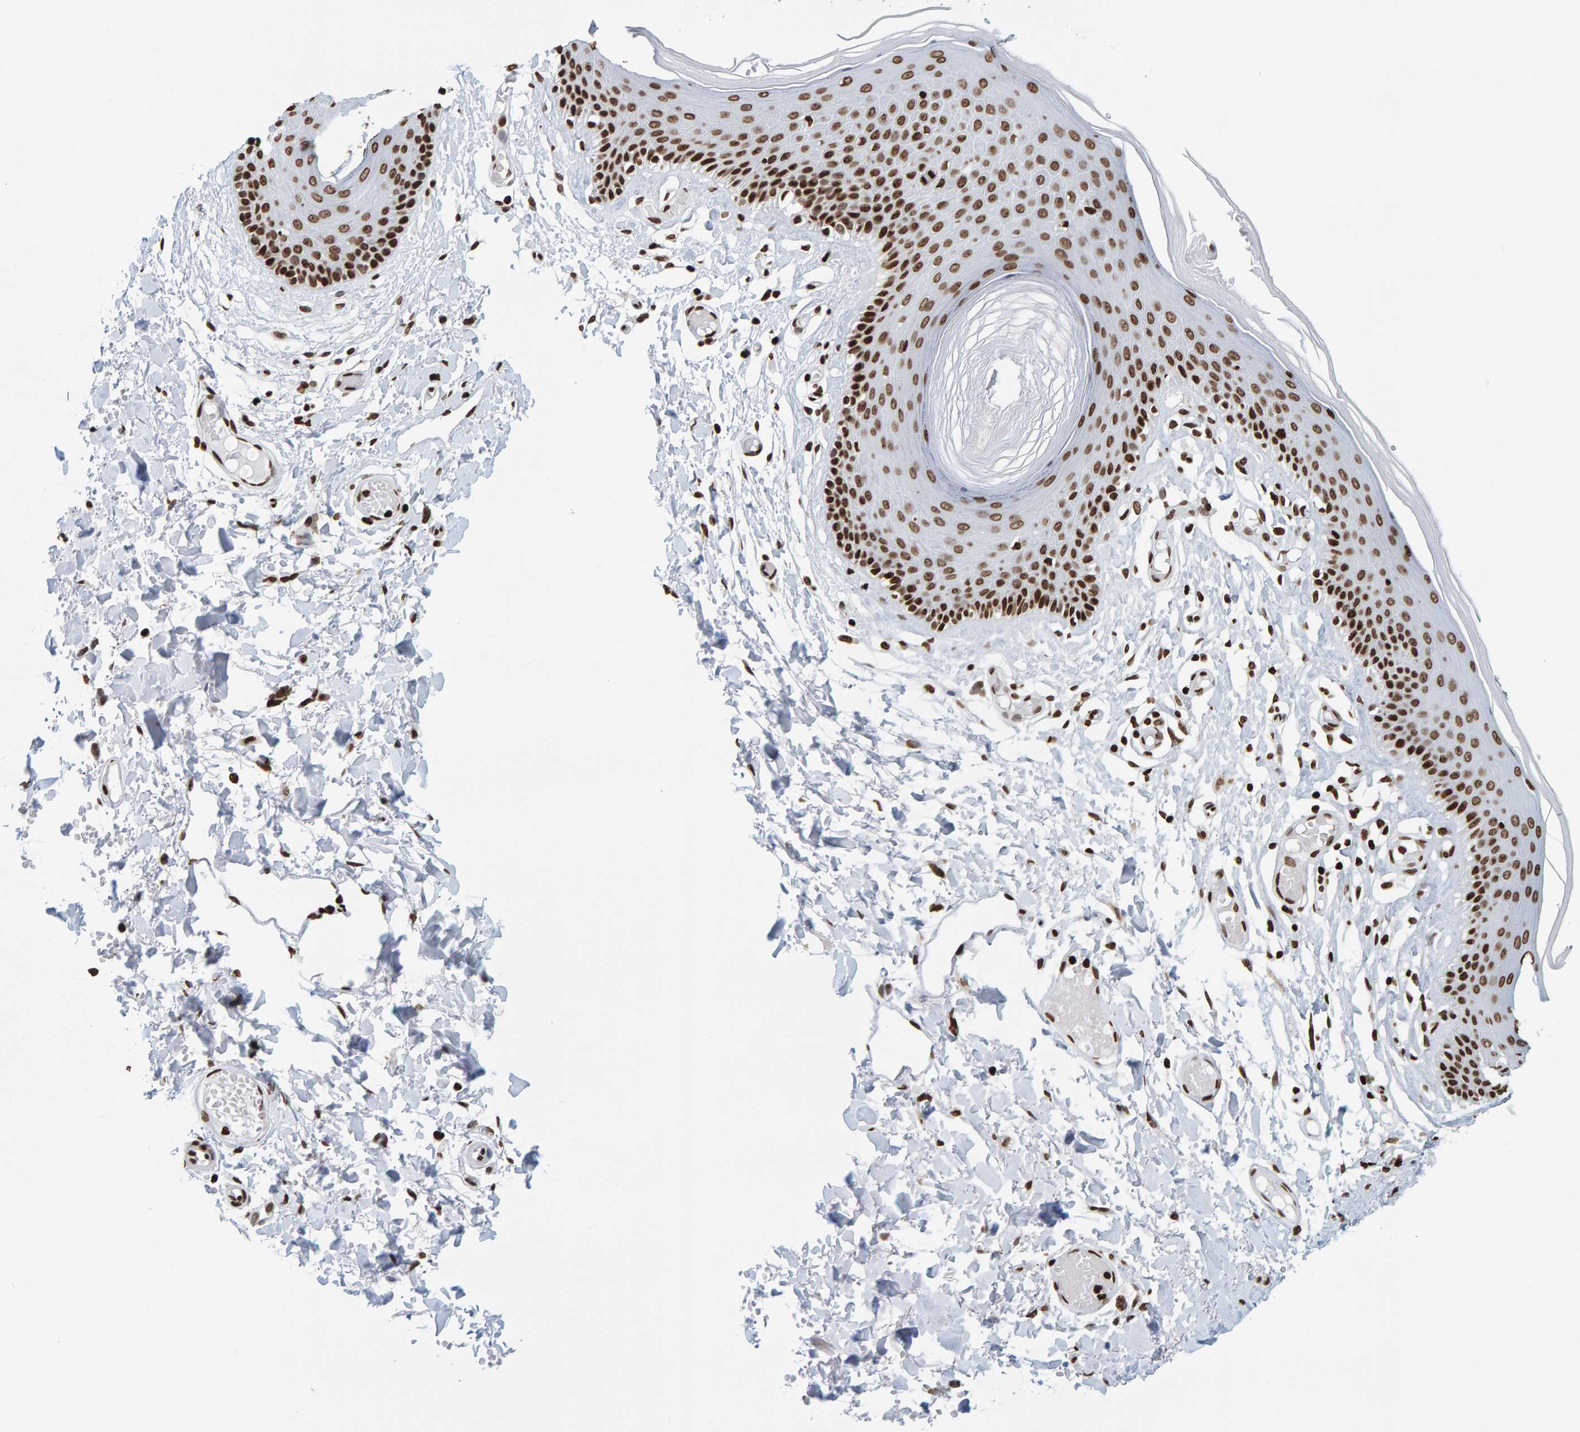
{"staining": {"intensity": "strong", "quantity": ">75%", "location": "nuclear"}, "tissue": "skin", "cell_type": "Epidermal cells", "image_type": "normal", "snomed": [{"axis": "morphology", "description": "Normal tissue, NOS"}, {"axis": "topography", "description": "Vulva"}], "caption": "An image showing strong nuclear staining in approximately >75% of epidermal cells in normal skin, as visualized by brown immunohistochemical staining.", "gene": "BRF2", "patient": {"sex": "female", "age": 73}}